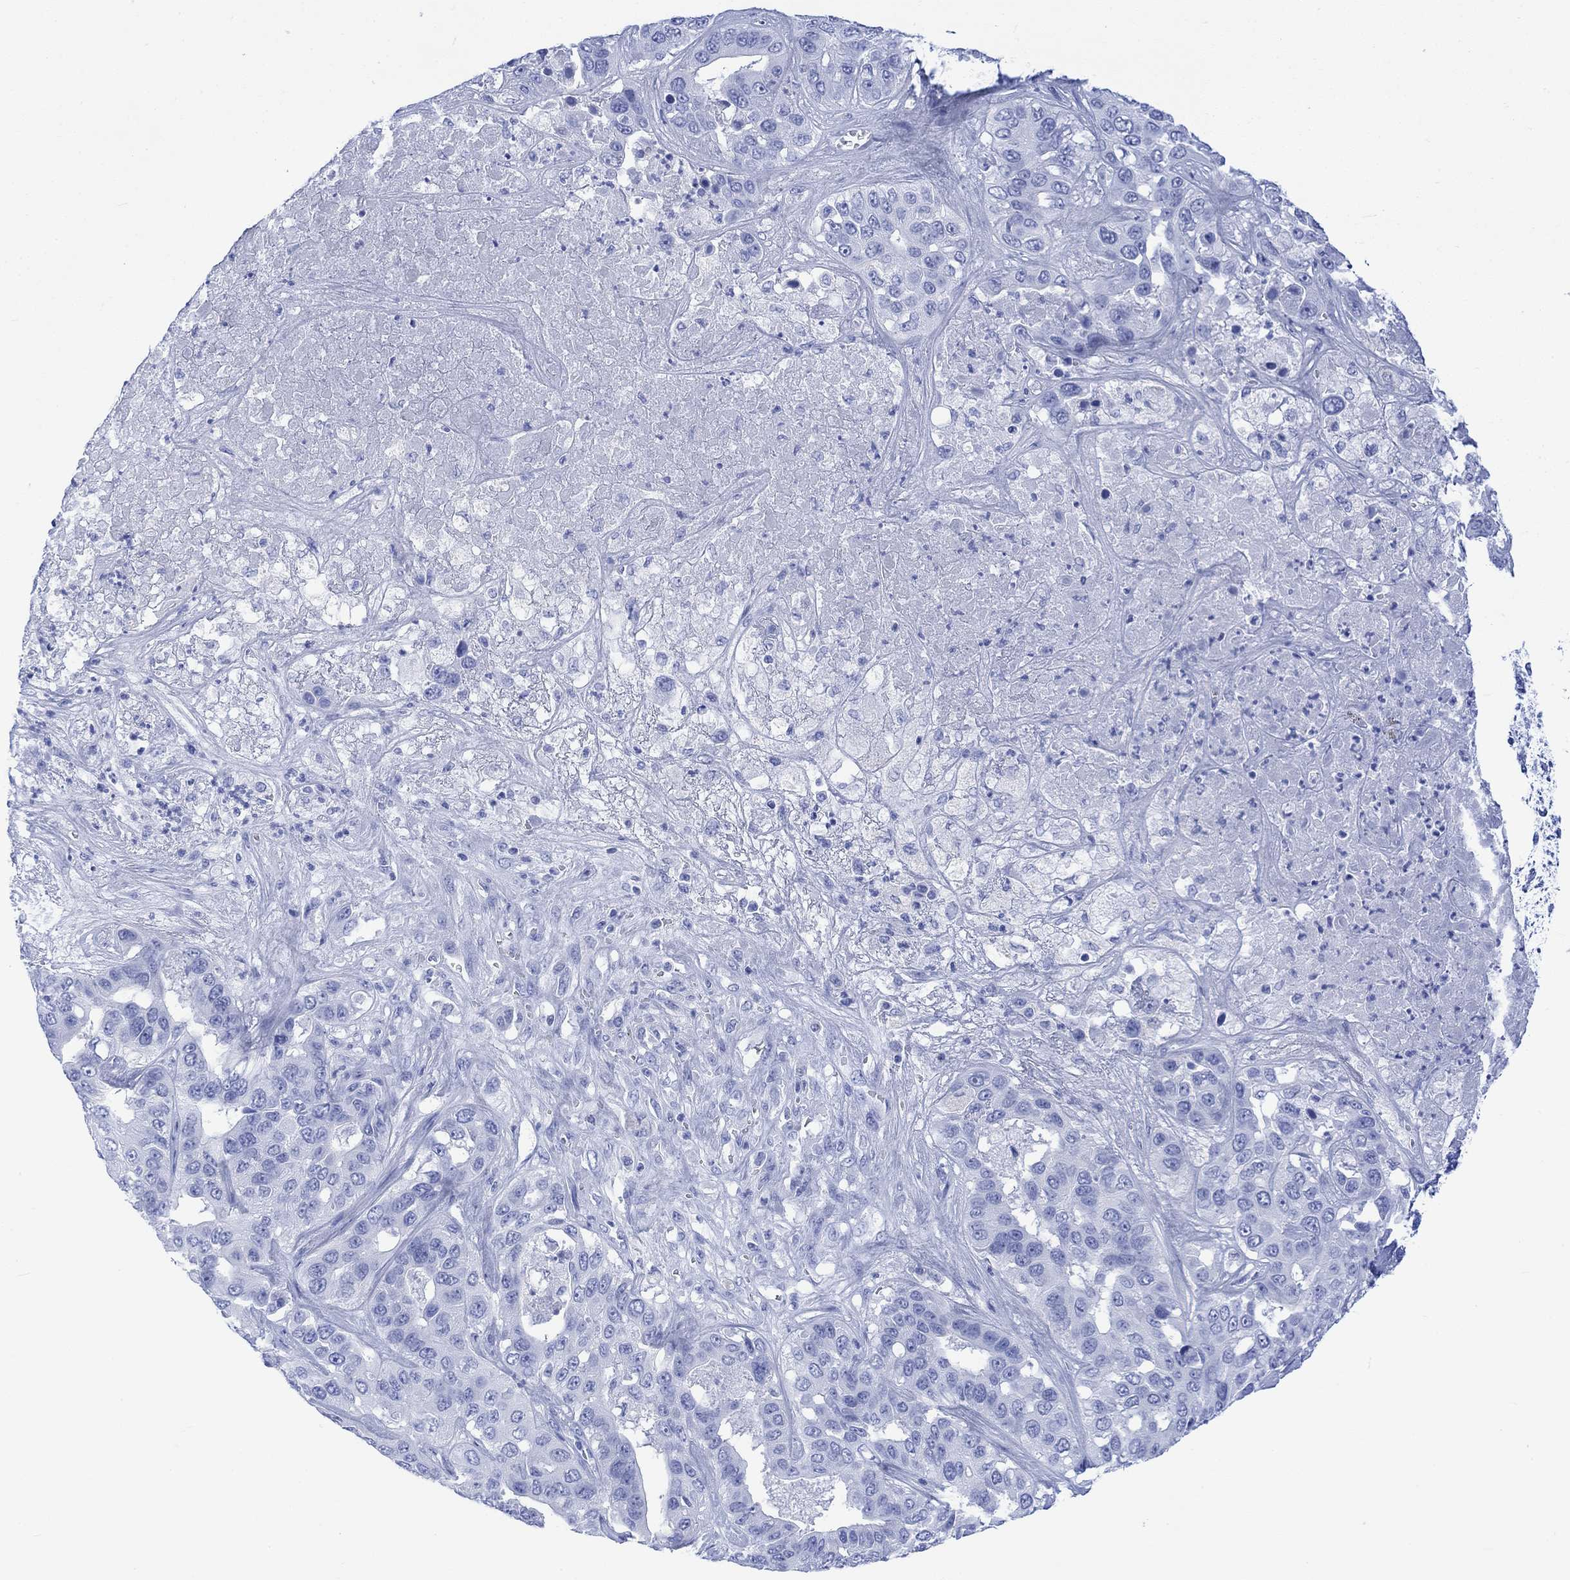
{"staining": {"intensity": "negative", "quantity": "none", "location": "none"}, "tissue": "liver cancer", "cell_type": "Tumor cells", "image_type": "cancer", "snomed": [{"axis": "morphology", "description": "Cholangiocarcinoma"}, {"axis": "topography", "description": "Liver"}], "caption": "DAB (3,3'-diaminobenzidine) immunohistochemical staining of cholangiocarcinoma (liver) demonstrates no significant positivity in tumor cells. The staining is performed using DAB (3,3'-diaminobenzidine) brown chromogen with nuclei counter-stained in using hematoxylin.", "gene": "CELF4", "patient": {"sex": "female", "age": 52}}